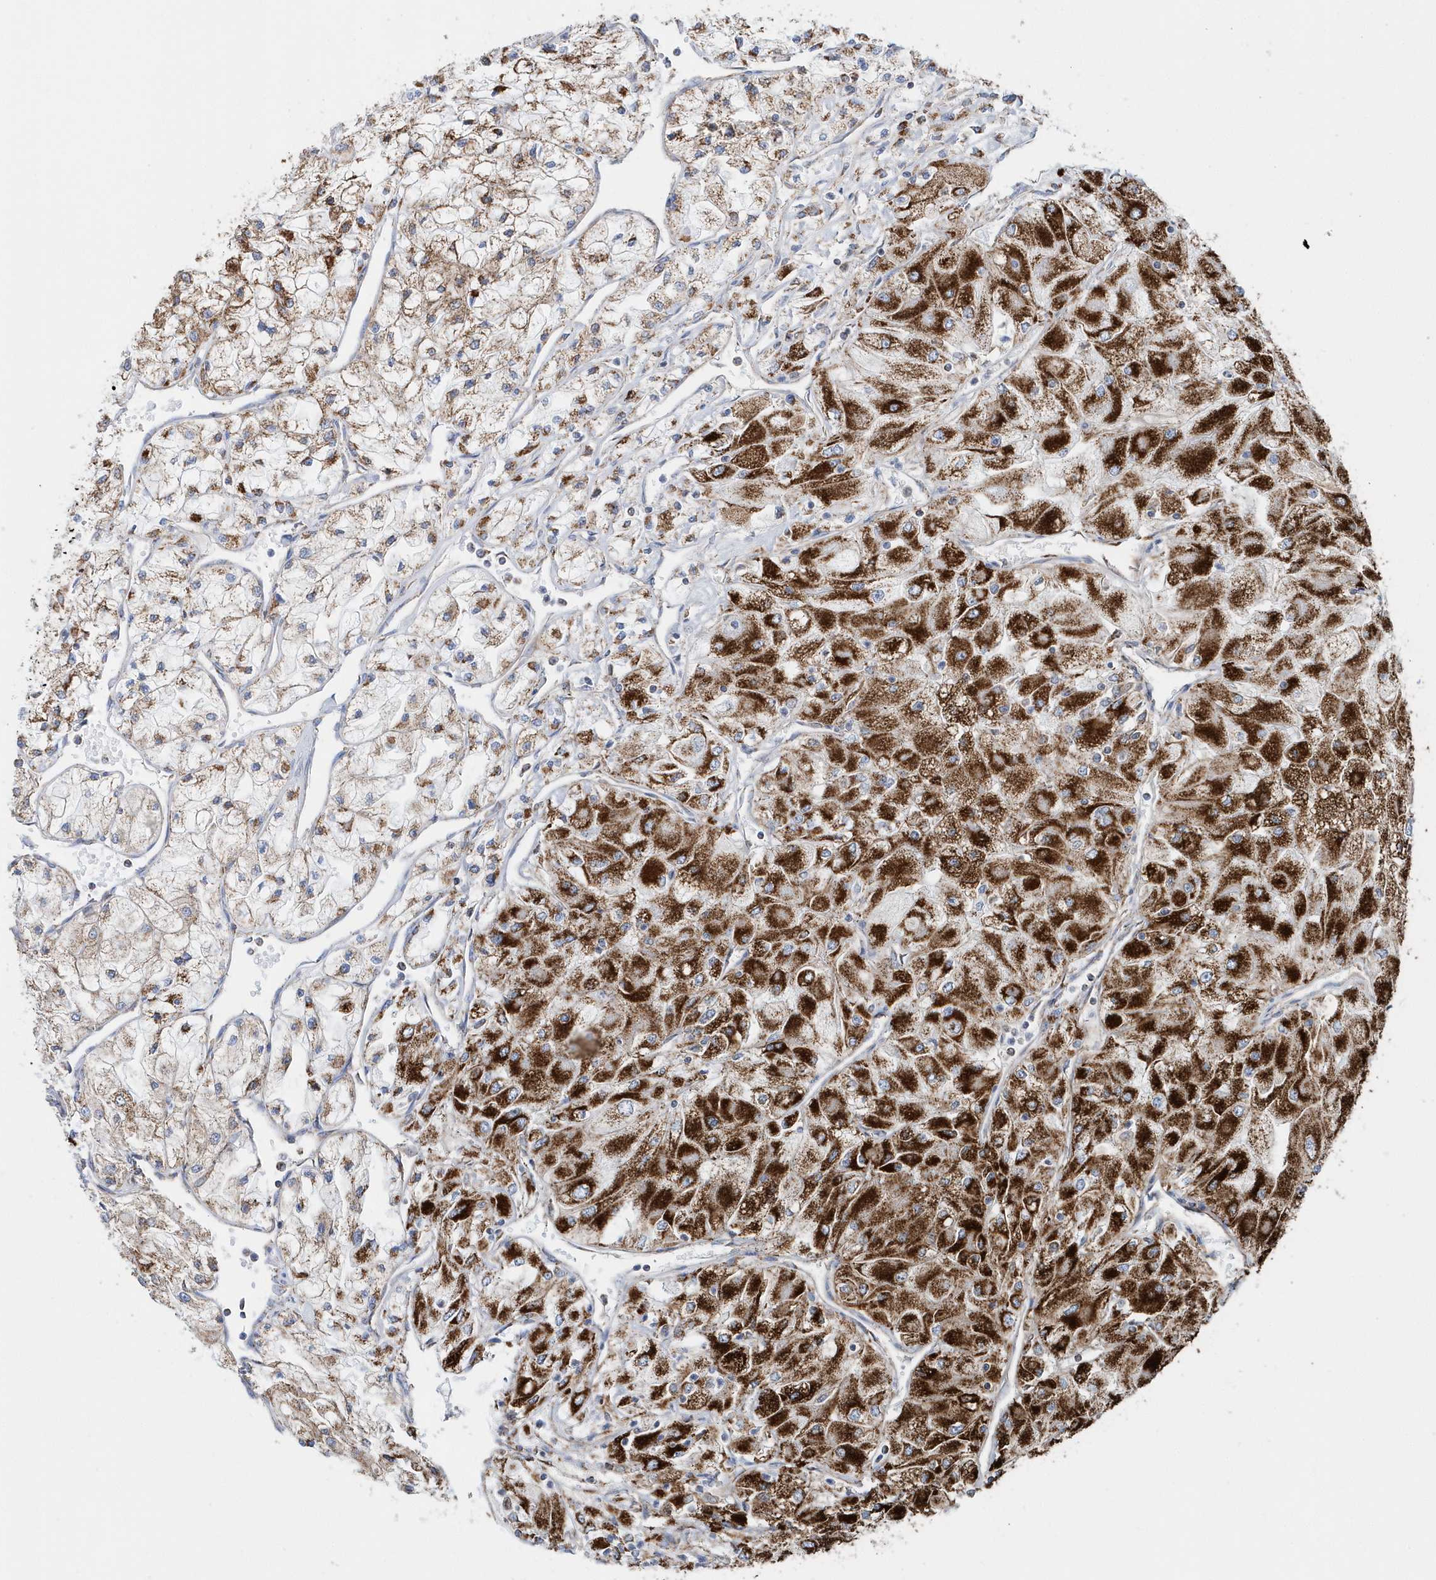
{"staining": {"intensity": "strong", "quantity": ">75%", "location": "cytoplasmic/membranous"}, "tissue": "renal cancer", "cell_type": "Tumor cells", "image_type": "cancer", "snomed": [{"axis": "morphology", "description": "Adenocarcinoma, NOS"}, {"axis": "topography", "description": "Kidney"}], "caption": "Immunohistochemical staining of renal cancer (adenocarcinoma) exhibits strong cytoplasmic/membranous protein staining in approximately >75% of tumor cells.", "gene": "TMCO6", "patient": {"sex": "male", "age": 80}}